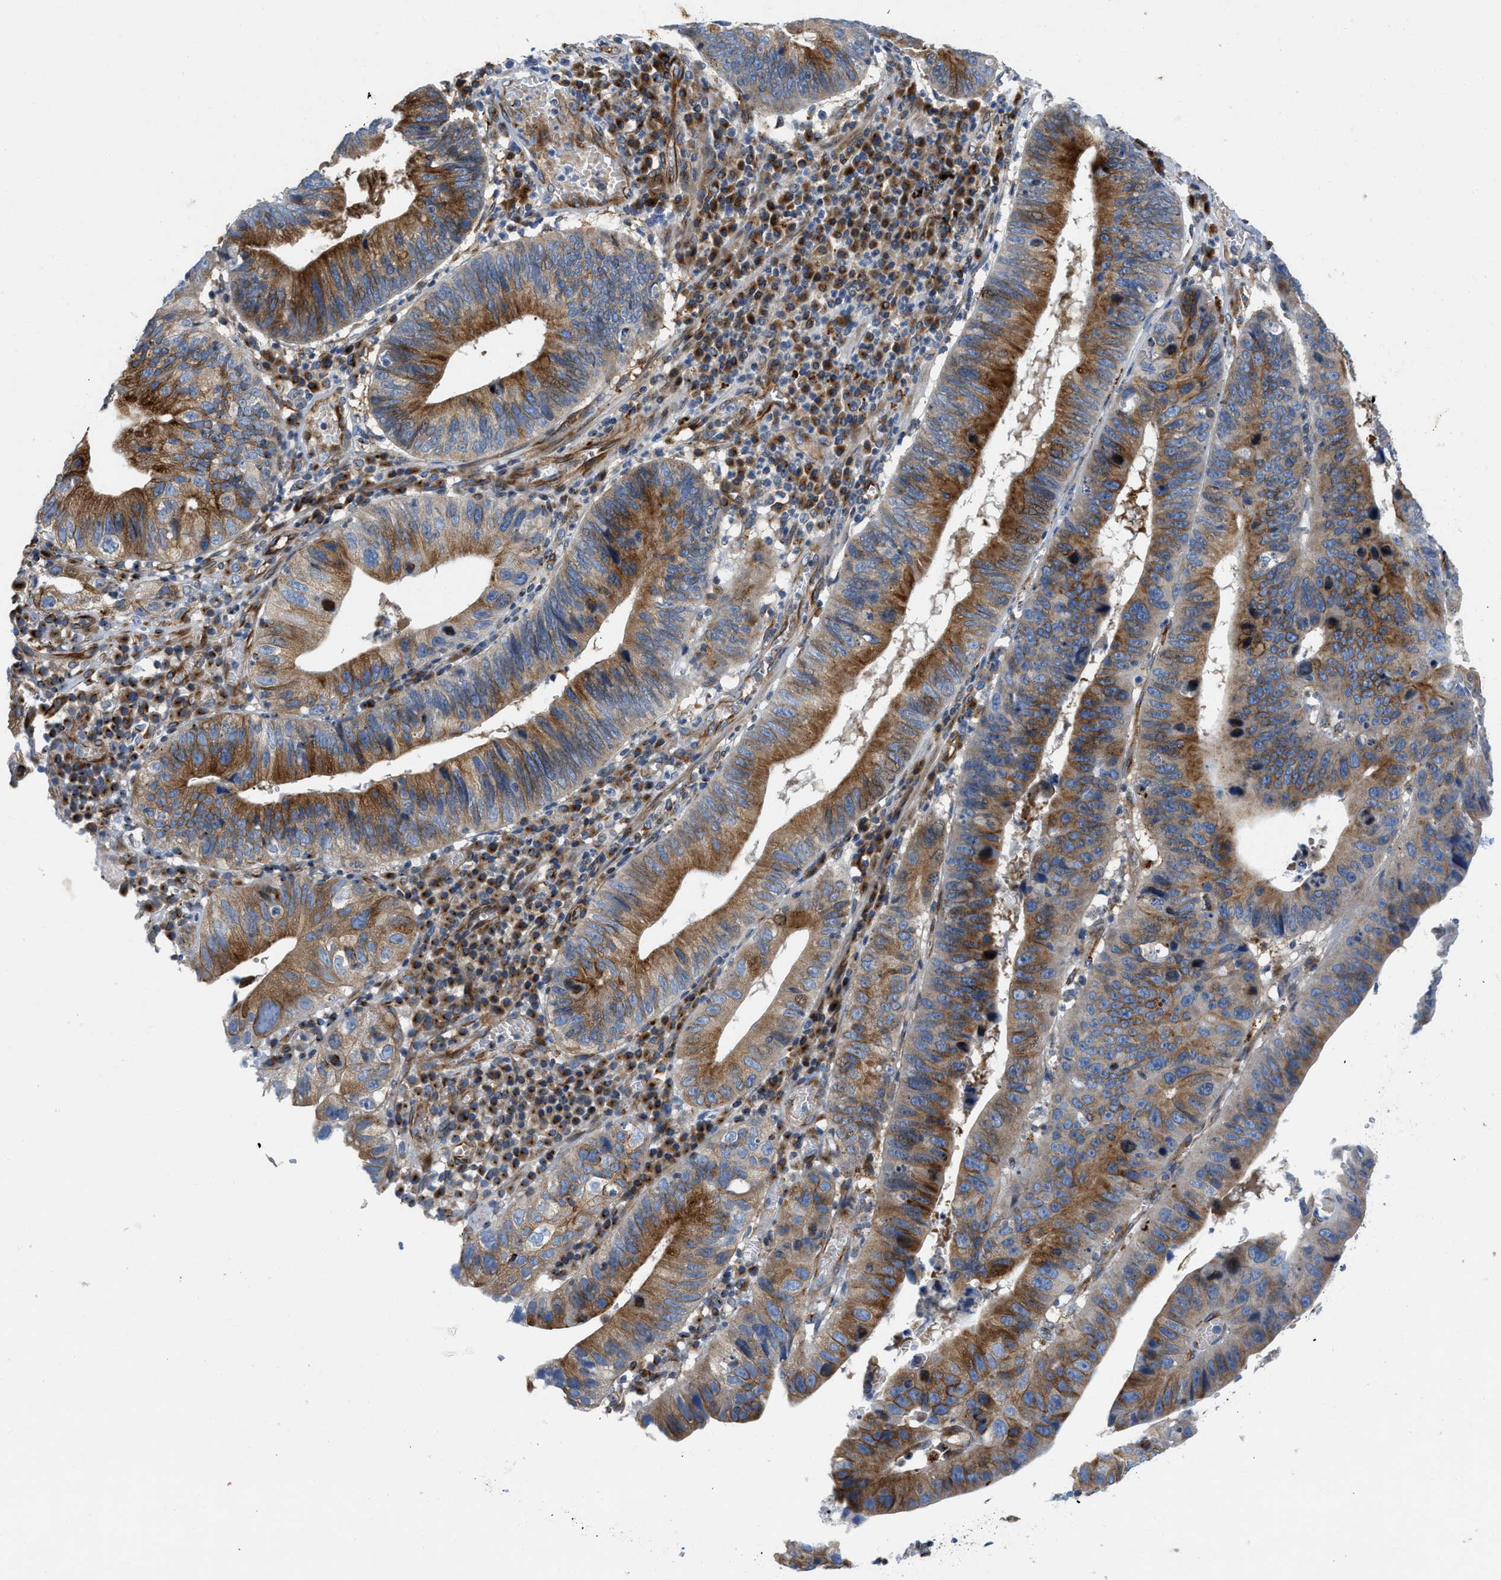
{"staining": {"intensity": "strong", "quantity": "25%-75%", "location": "cytoplasmic/membranous"}, "tissue": "stomach cancer", "cell_type": "Tumor cells", "image_type": "cancer", "snomed": [{"axis": "morphology", "description": "Adenocarcinoma, NOS"}, {"axis": "topography", "description": "Stomach"}], "caption": "A brown stain shows strong cytoplasmic/membranous positivity of a protein in human adenocarcinoma (stomach) tumor cells. (brown staining indicates protein expression, while blue staining denotes nuclei).", "gene": "TMEM248", "patient": {"sex": "male", "age": 59}}